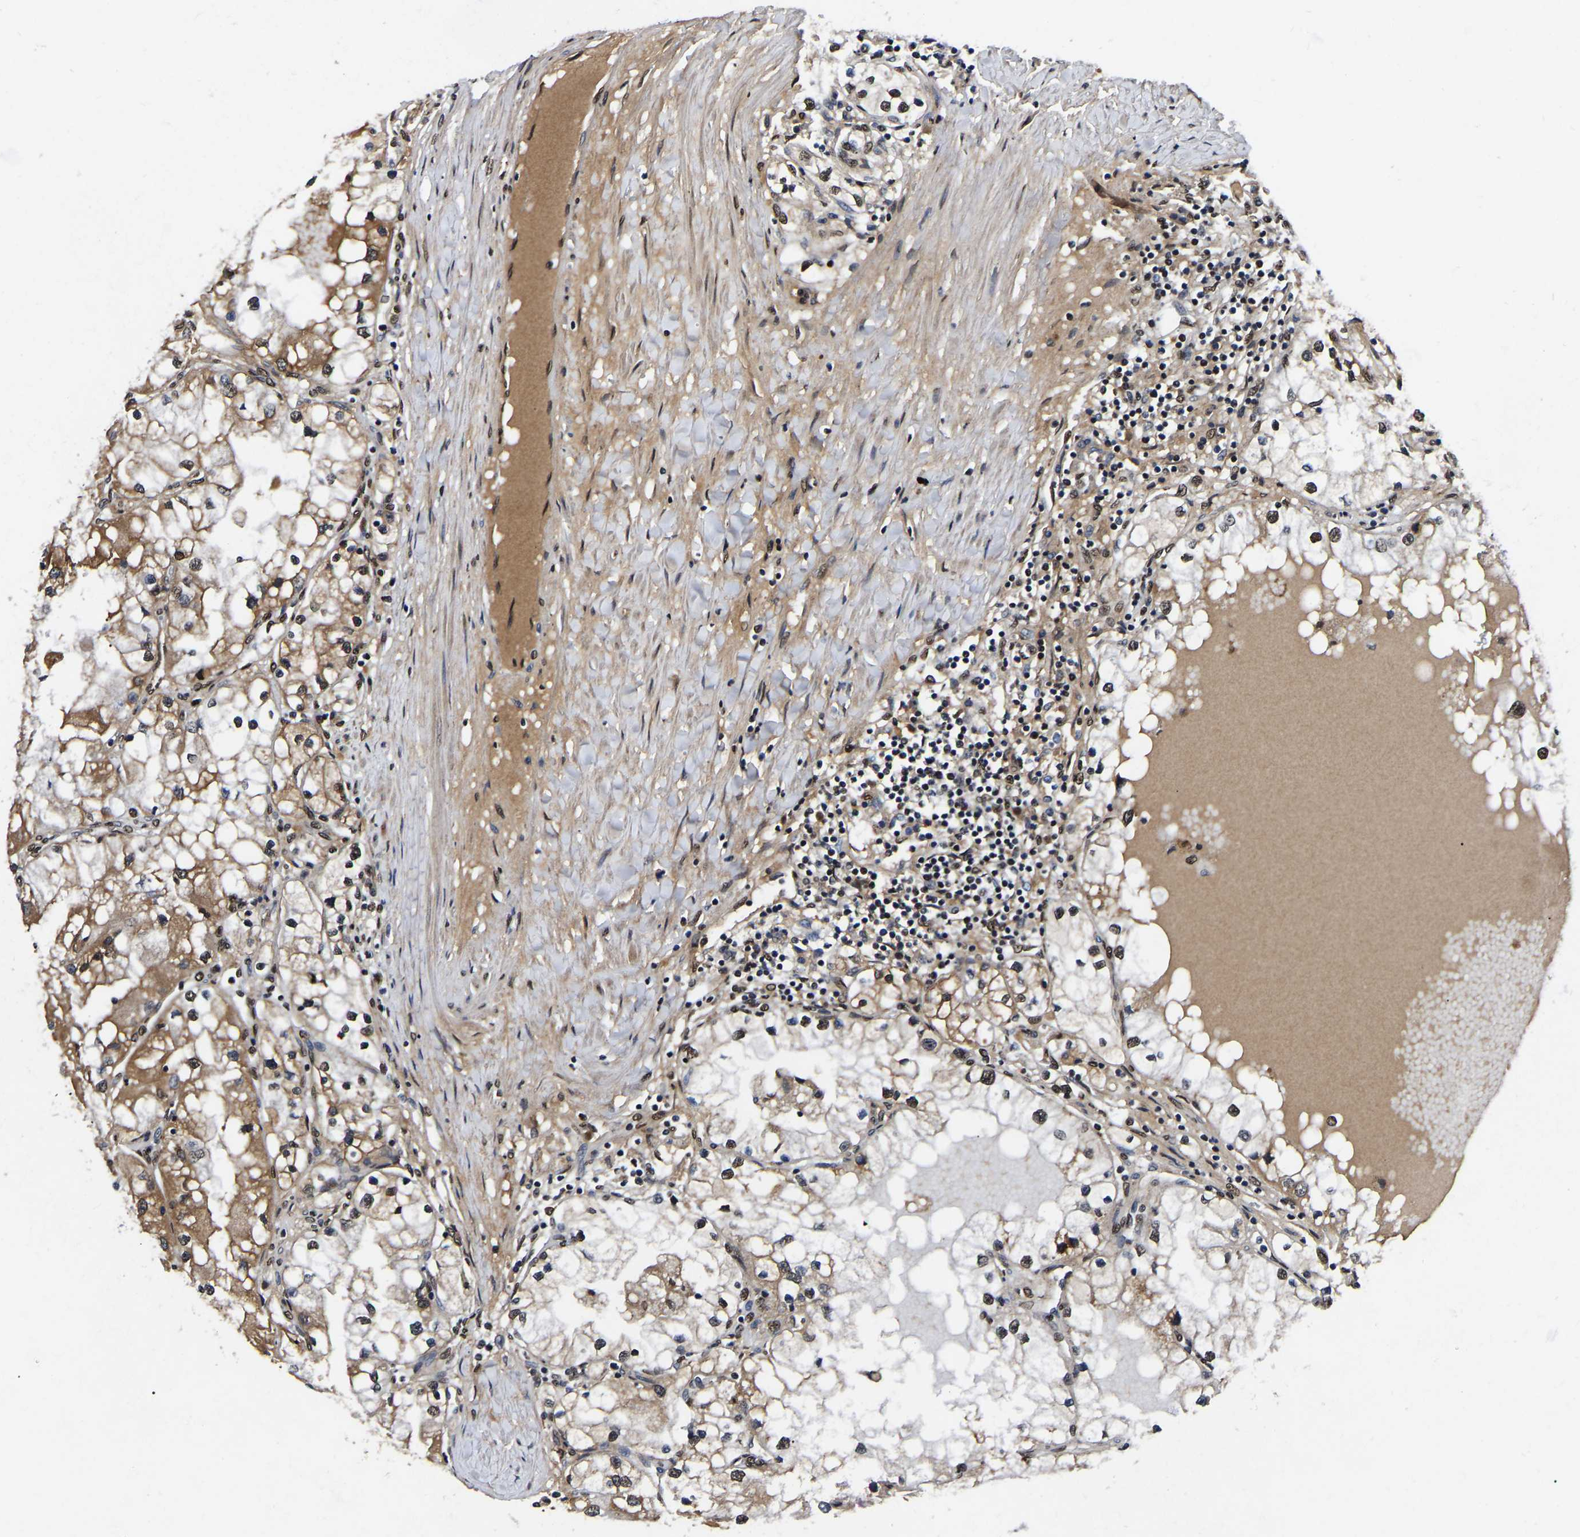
{"staining": {"intensity": "moderate", "quantity": ">75%", "location": "cytoplasmic/membranous,nuclear"}, "tissue": "renal cancer", "cell_type": "Tumor cells", "image_type": "cancer", "snomed": [{"axis": "morphology", "description": "Adenocarcinoma, NOS"}, {"axis": "topography", "description": "Kidney"}], "caption": "Immunohistochemistry of human renal cancer shows medium levels of moderate cytoplasmic/membranous and nuclear staining in approximately >75% of tumor cells.", "gene": "TRIM35", "patient": {"sex": "male", "age": 68}}